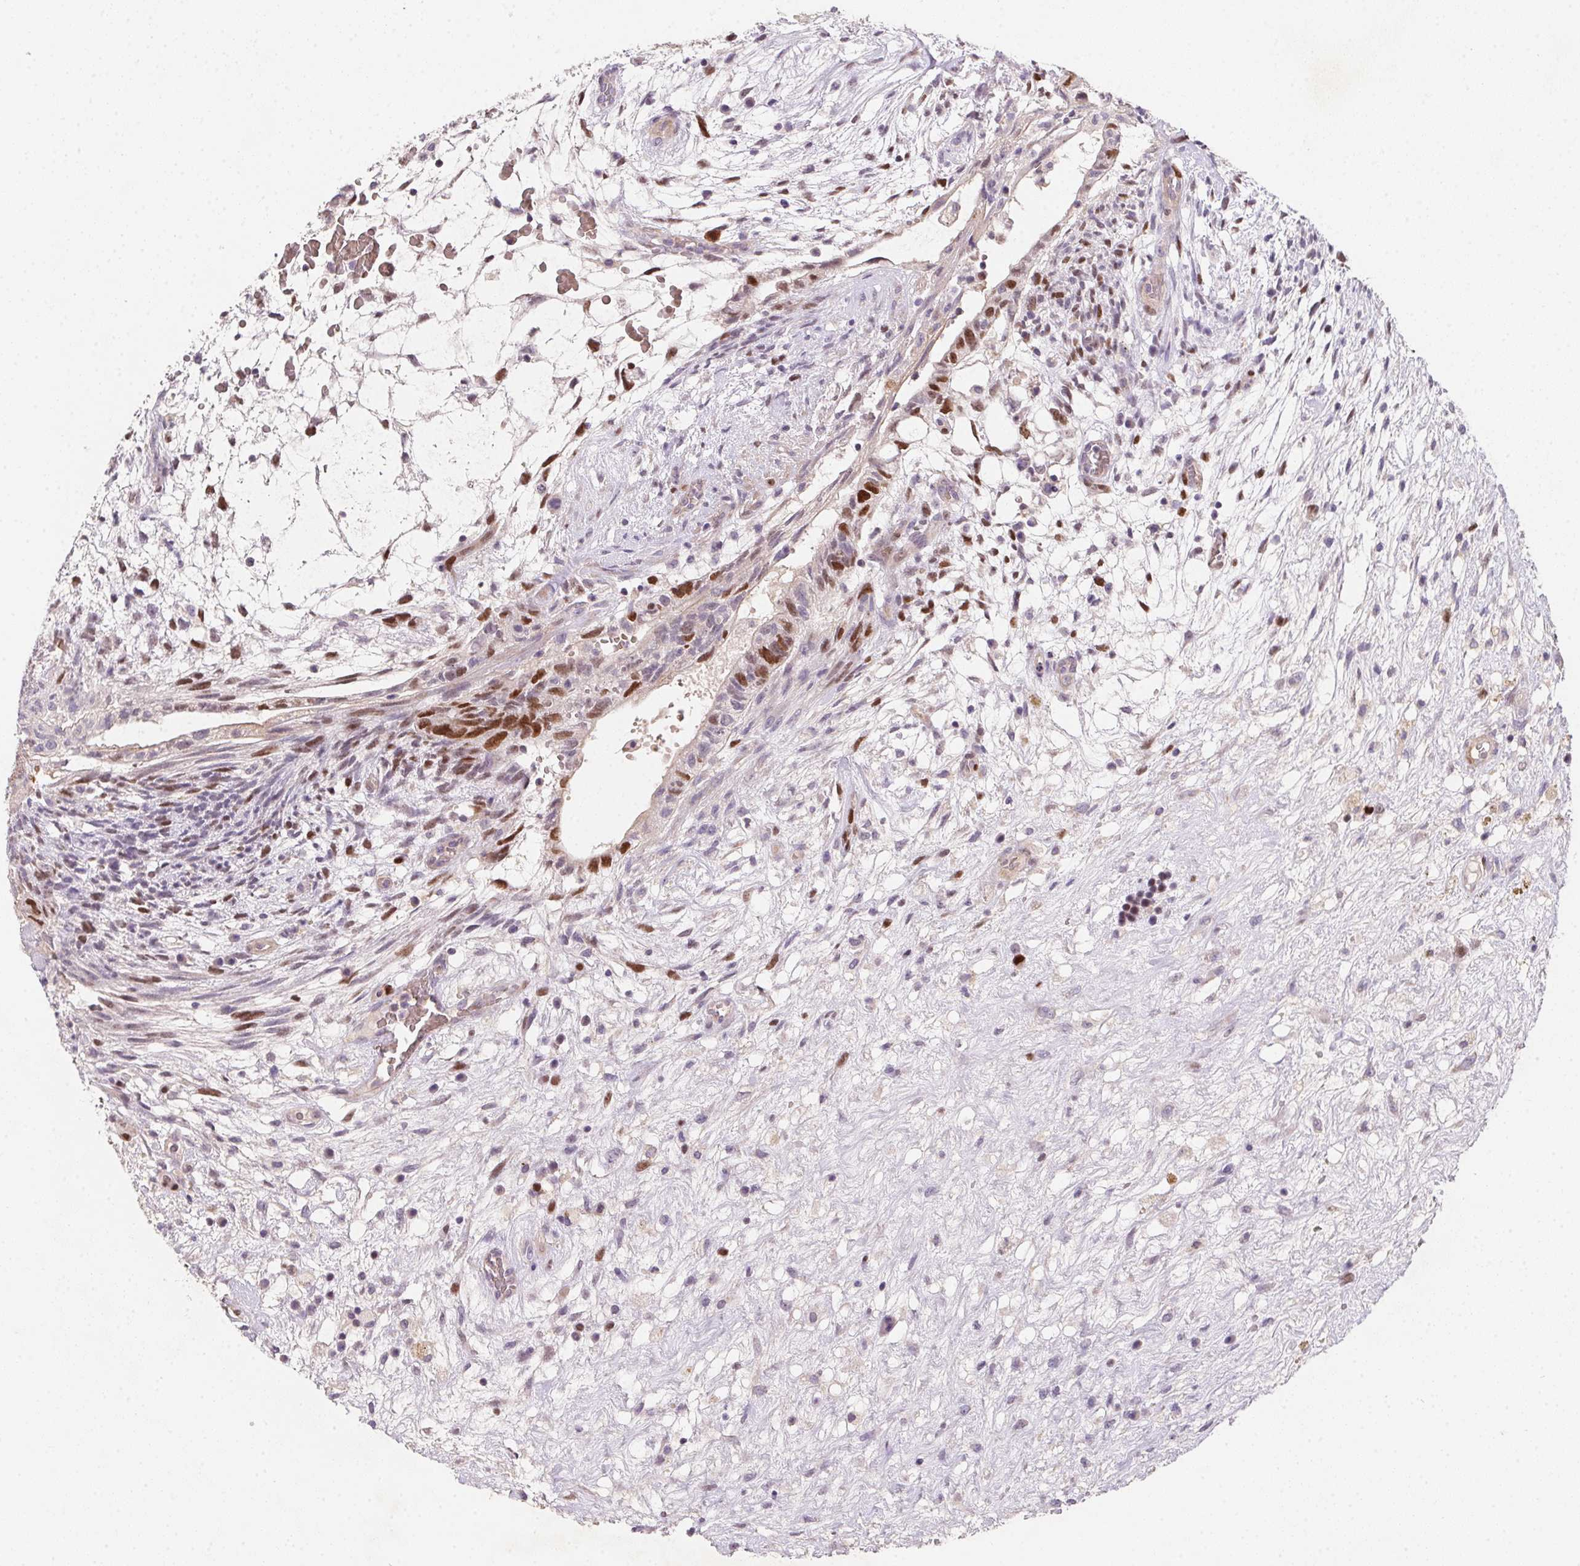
{"staining": {"intensity": "strong", "quantity": "<25%", "location": "nuclear"}, "tissue": "testis cancer", "cell_type": "Tumor cells", "image_type": "cancer", "snomed": [{"axis": "morphology", "description": "Normal tissue, NOS"}, {"axis": "morphology", "description": "Carcinoma, Embryonal, NOS"}, {"axis": "topography", "description": "Testis"}], "caption": "IHC of embryonal carcinoma (testis) demonstrates medium levels of strong nuclear expression in approximately <25% of tumor cells. (DAB = brown stain, brightfield microscopy at high magnification).", "gene": "HELLS", "patient": {"sex": "male", "age": 32}}